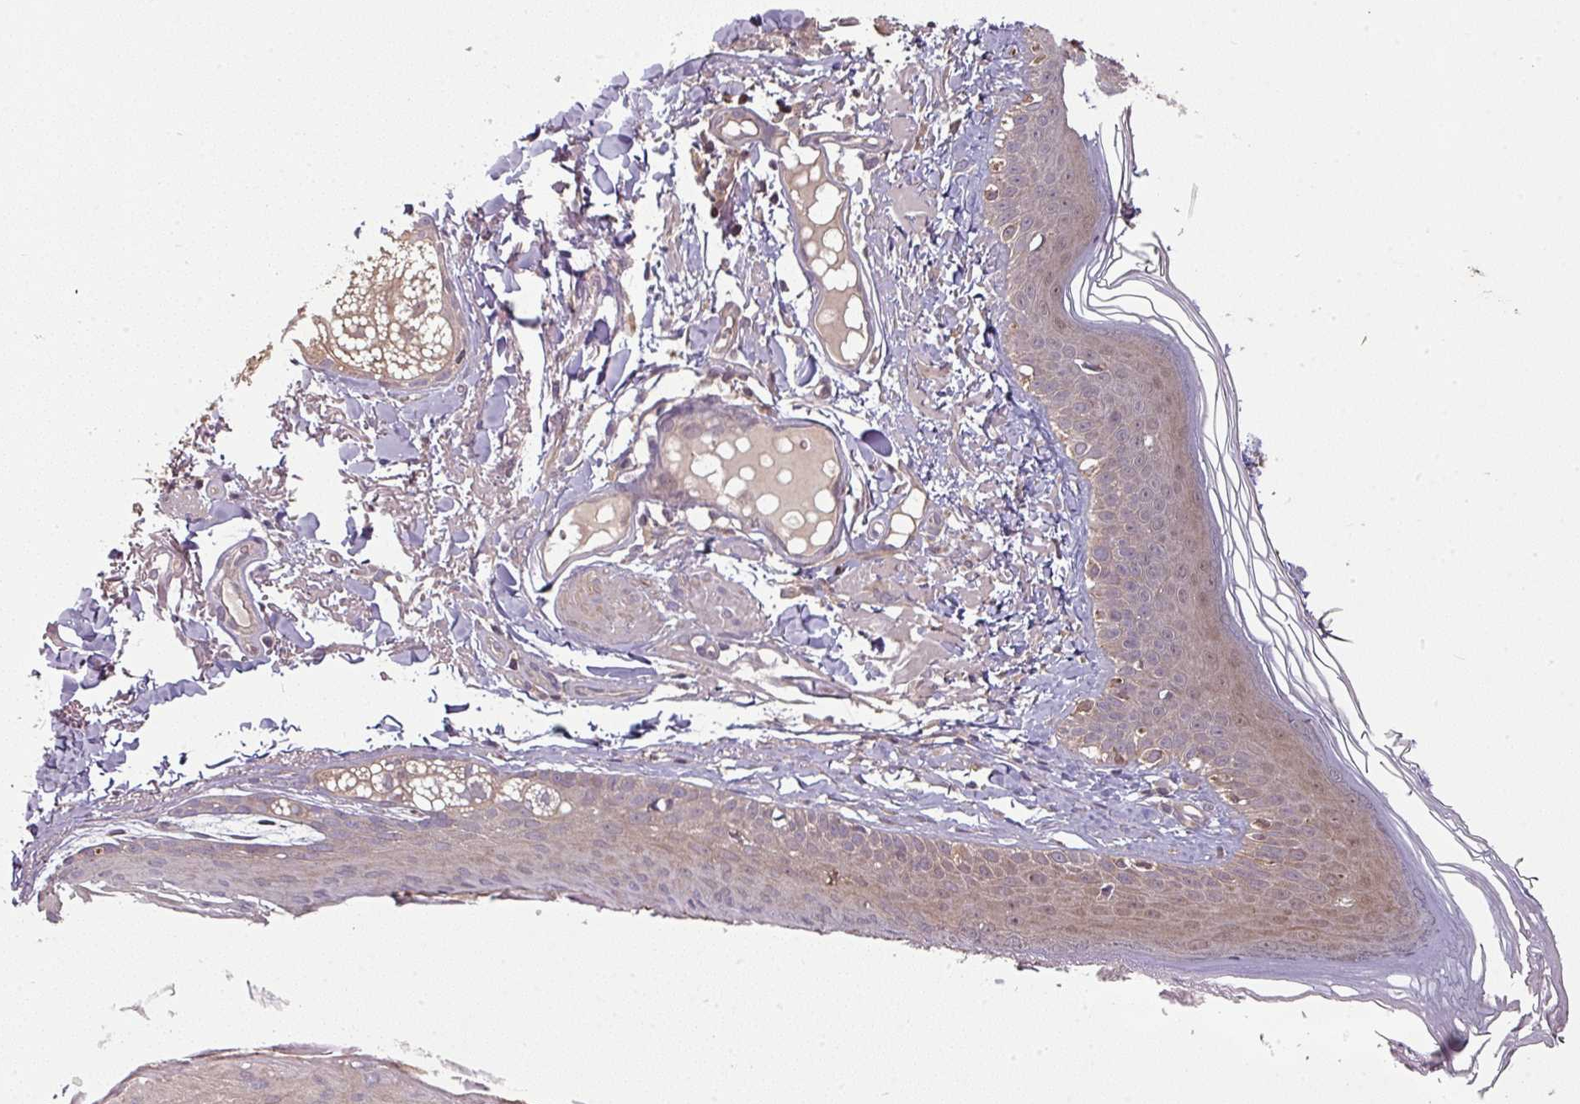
{"staining": {"intensity": "weak", "quantity": ">75%", "location": "cytoplasmic/membranous"}, "tissue": "skin", "cell_type": "Fibroblasts", "image_type": "normal", "snomed": [{"axis": "morphology", "description": "Normal tissue, NOS"}, {"axis": "morphology", "description": "Malignant melanoma, NOS"}, {"axis": "topography", "description": "Skin"}], "caption": "Protein staining demonstrates weak cytoplasmic/membranous expression in about >75% of fibroblasts in unremarkable skin. (IHC, brightfield microscopy, high magnification).", "gene": "GSKIP", "patient": {"sex": "male", "age": 80}}